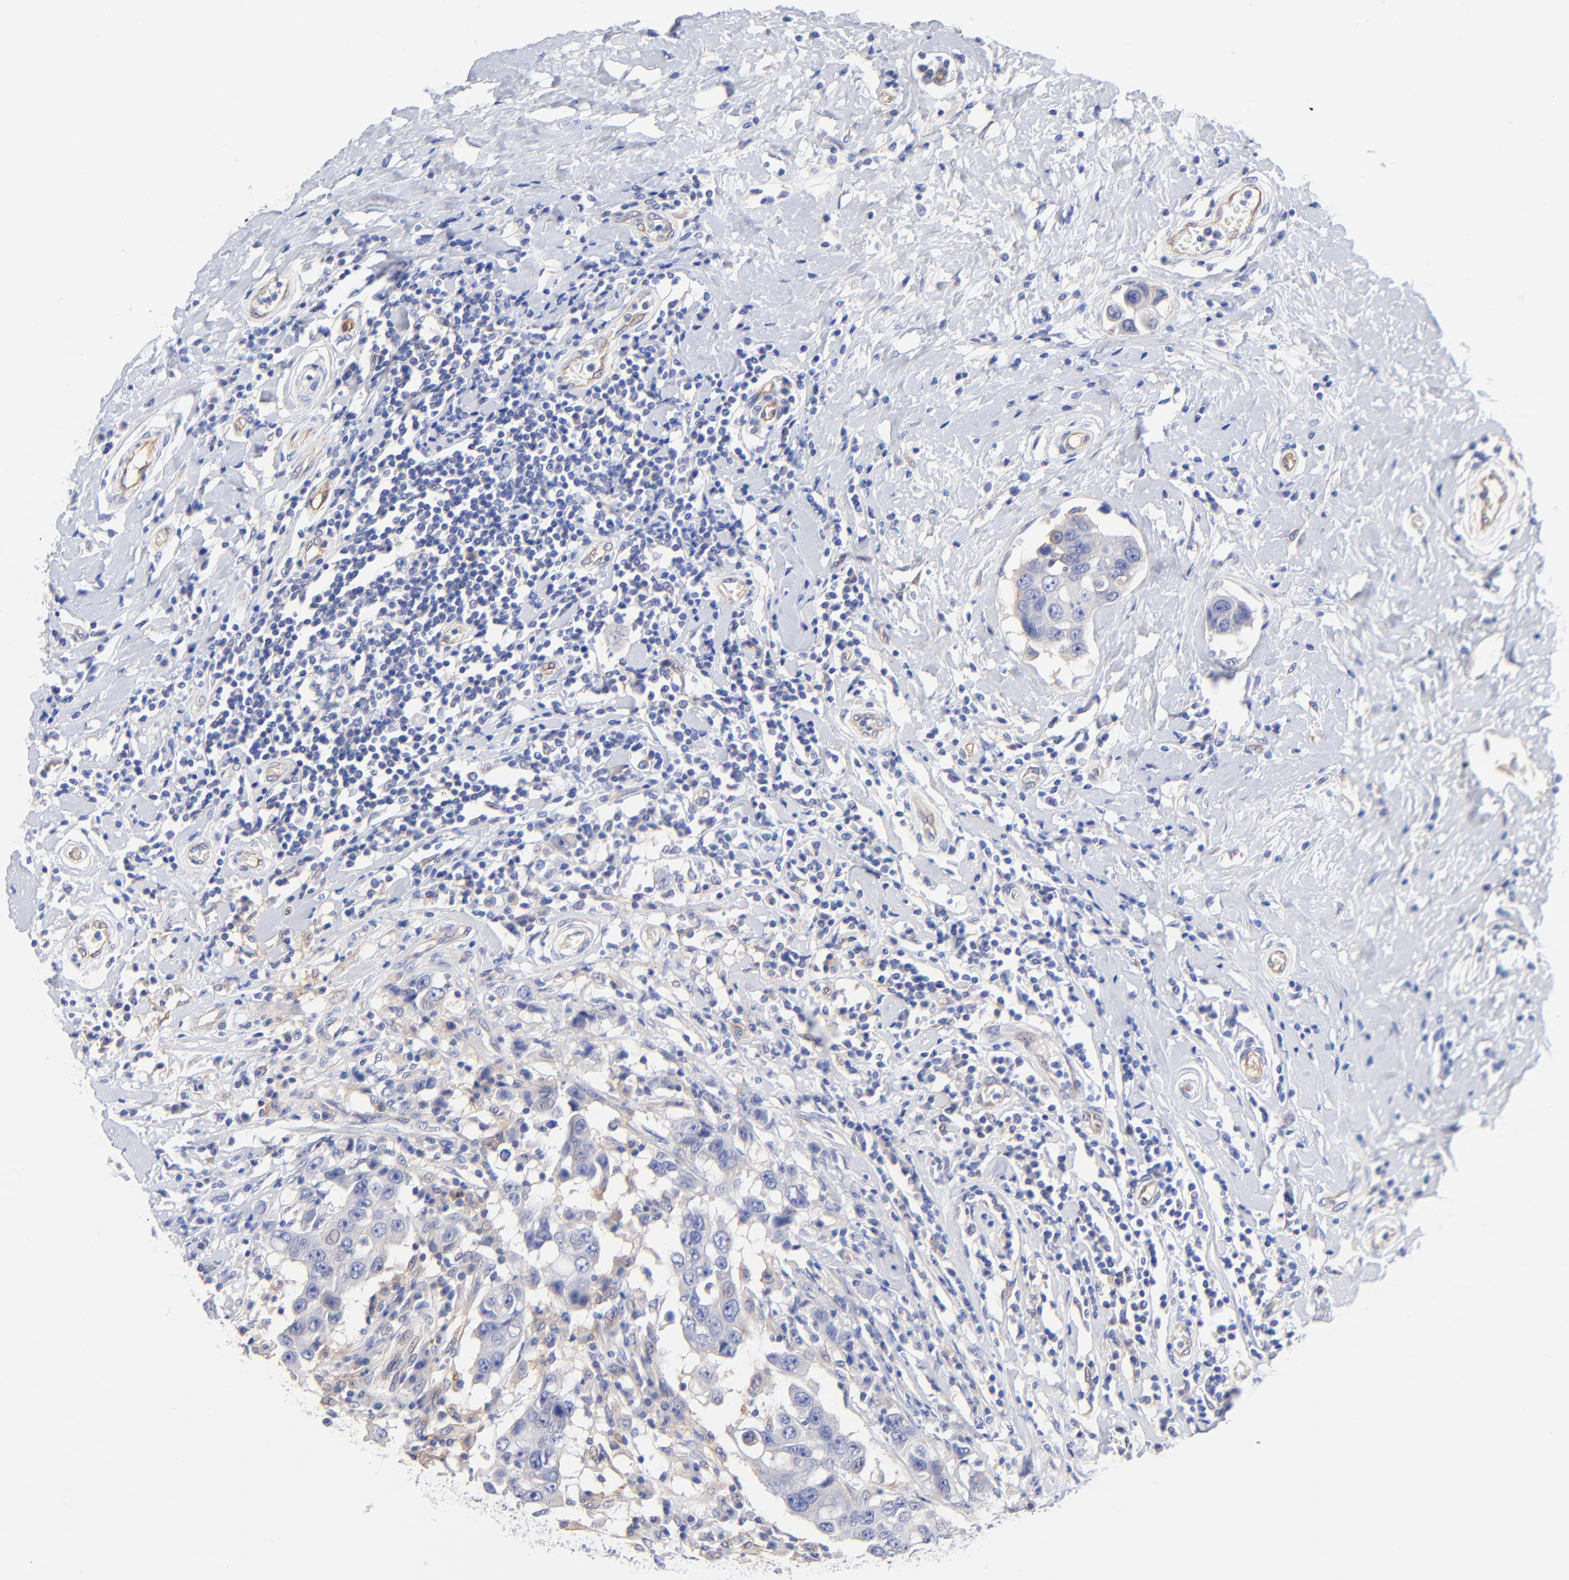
{"staining": {"intensity": "weak", "quantity": "<25%", "location": "cytoplasmic/membranous"}, "tissue": "breast cancer", "cell_type": "Tumor cells", "image_type": "cancer", "snomed": [{"axis": "morphology", "description": "Duct carcinoma"}, {"axis": "topography", "description": "Breast"}], "caption": "Breast cancer was stained to show a protein in brown. There is no significant expression in tumor cells. Brightfield microscopy of immunohistochemistry stained with DAB (brown) and hematoxylin (blue), captured at high magnification.", "gene": "SLC44A2", "patient": {"sex": "female", "age": 27}}